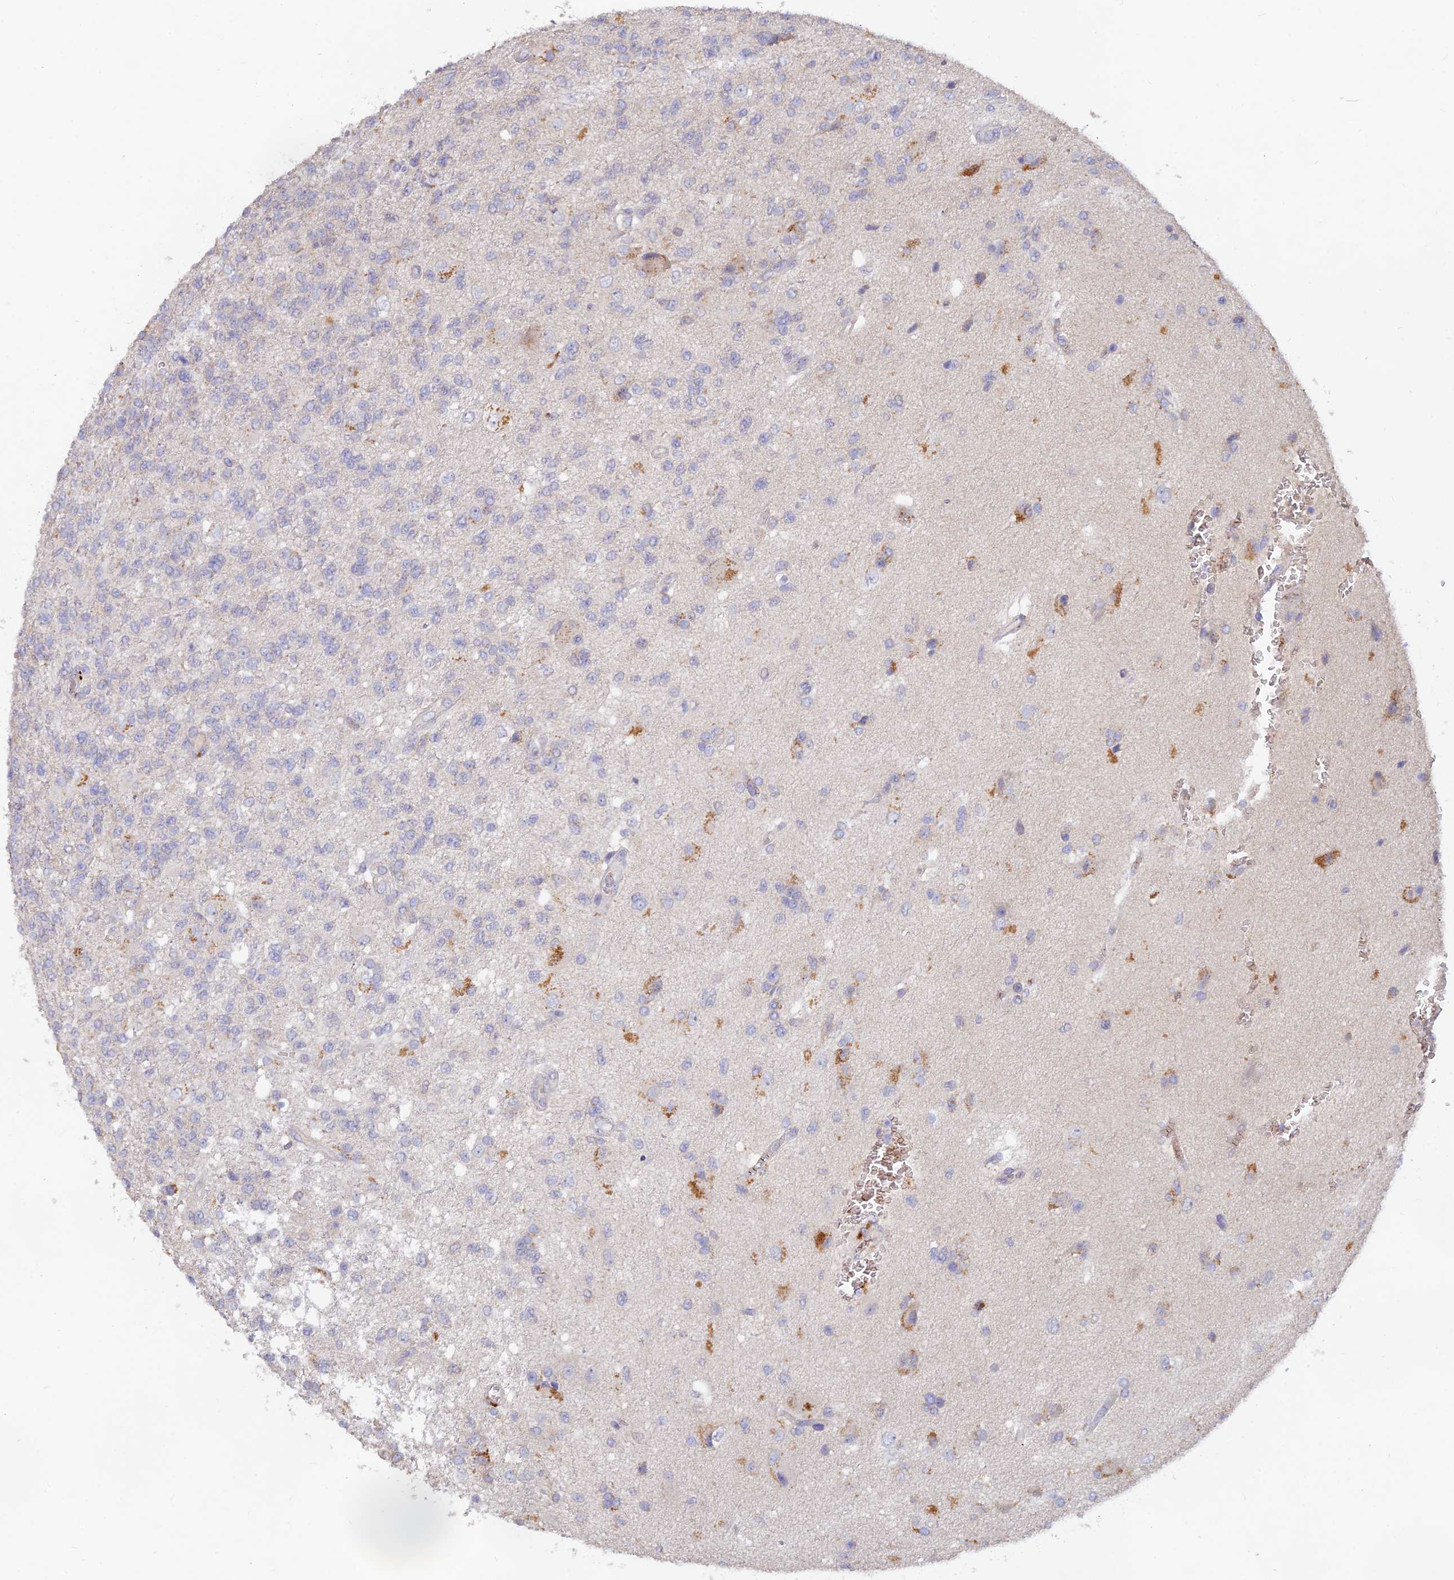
{"staining": {"intensity": "negative", "quantity": "none", "location": "none"}, "tissue": "glioma", "cell_type": "Tumor cells", "image_type": "cancer", "snomed": [{"axis": "morphology", "description": "Glioma, malignant, High grade"}, {"axis": "topography", "description": "Brain"}], "caption": "Immunohistochemistry photomicrograph of human malignant glioma (high-grade) stained for a protein (brown), which exhibits no expression in tumor cells.", "gene": "ARRDC1", "patient": {"sex": "male", "age": 56}}